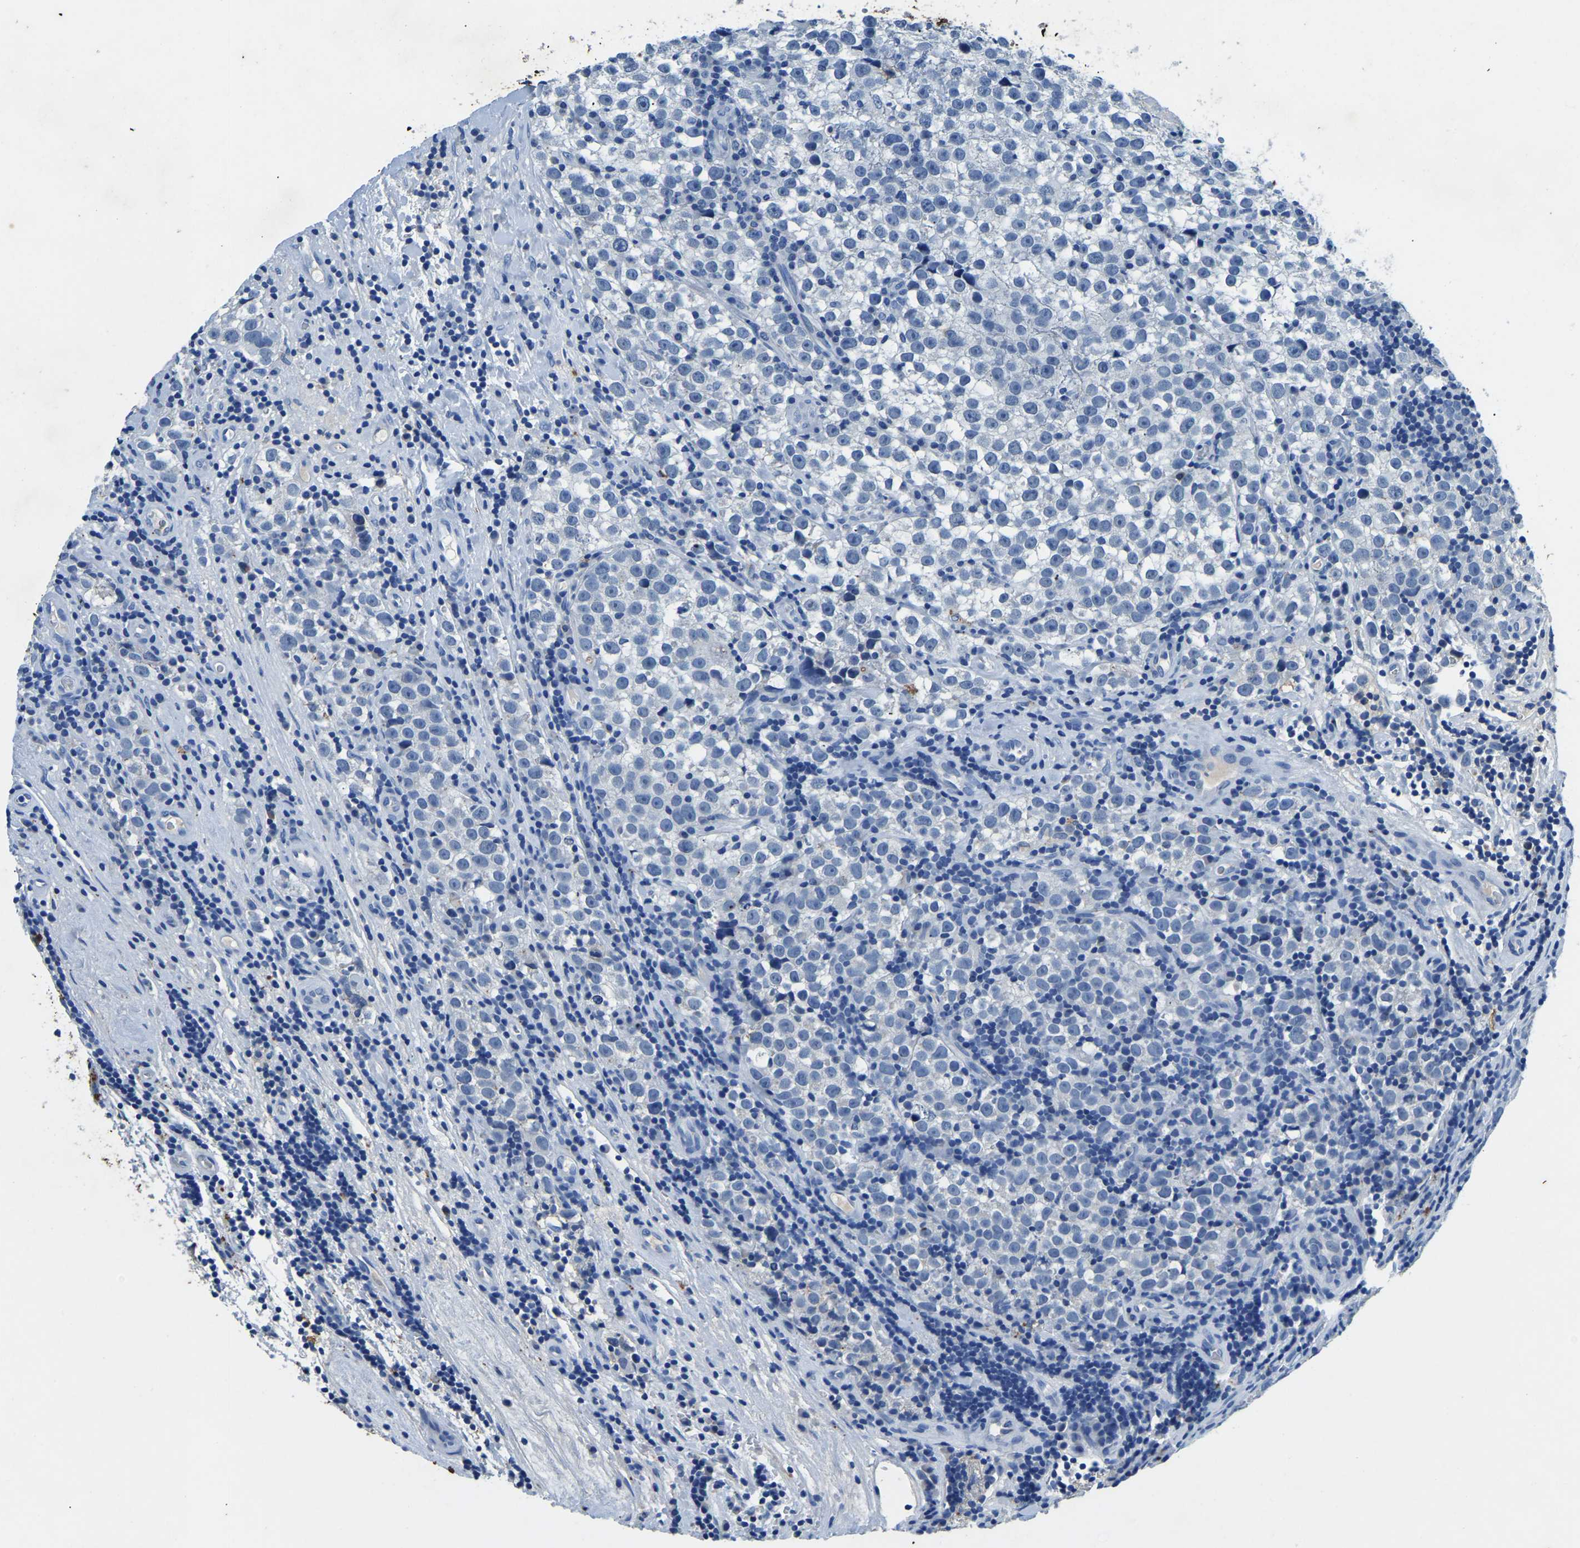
{"staining": {"intensity": "negative", "quantity": "none", "location": "none"}, "tissue": "testis cancer", "cell_type": "Tumor cells", "image_type": "cancer", "snomed": [{"axis": "morphology", "description": "Normal tissue, NOS"}, {"axis": "morphology", "description": "Seminoma, NOS"}, {"axis": "topography", "description": "Testis"}], "caption": "DAB immunohistochemical staining of human testis cancer (seminoma) demonstrates no significant staining in tumor cells.", "gene": "UBN2", "patient": {"sex": "male", "age": 43}}